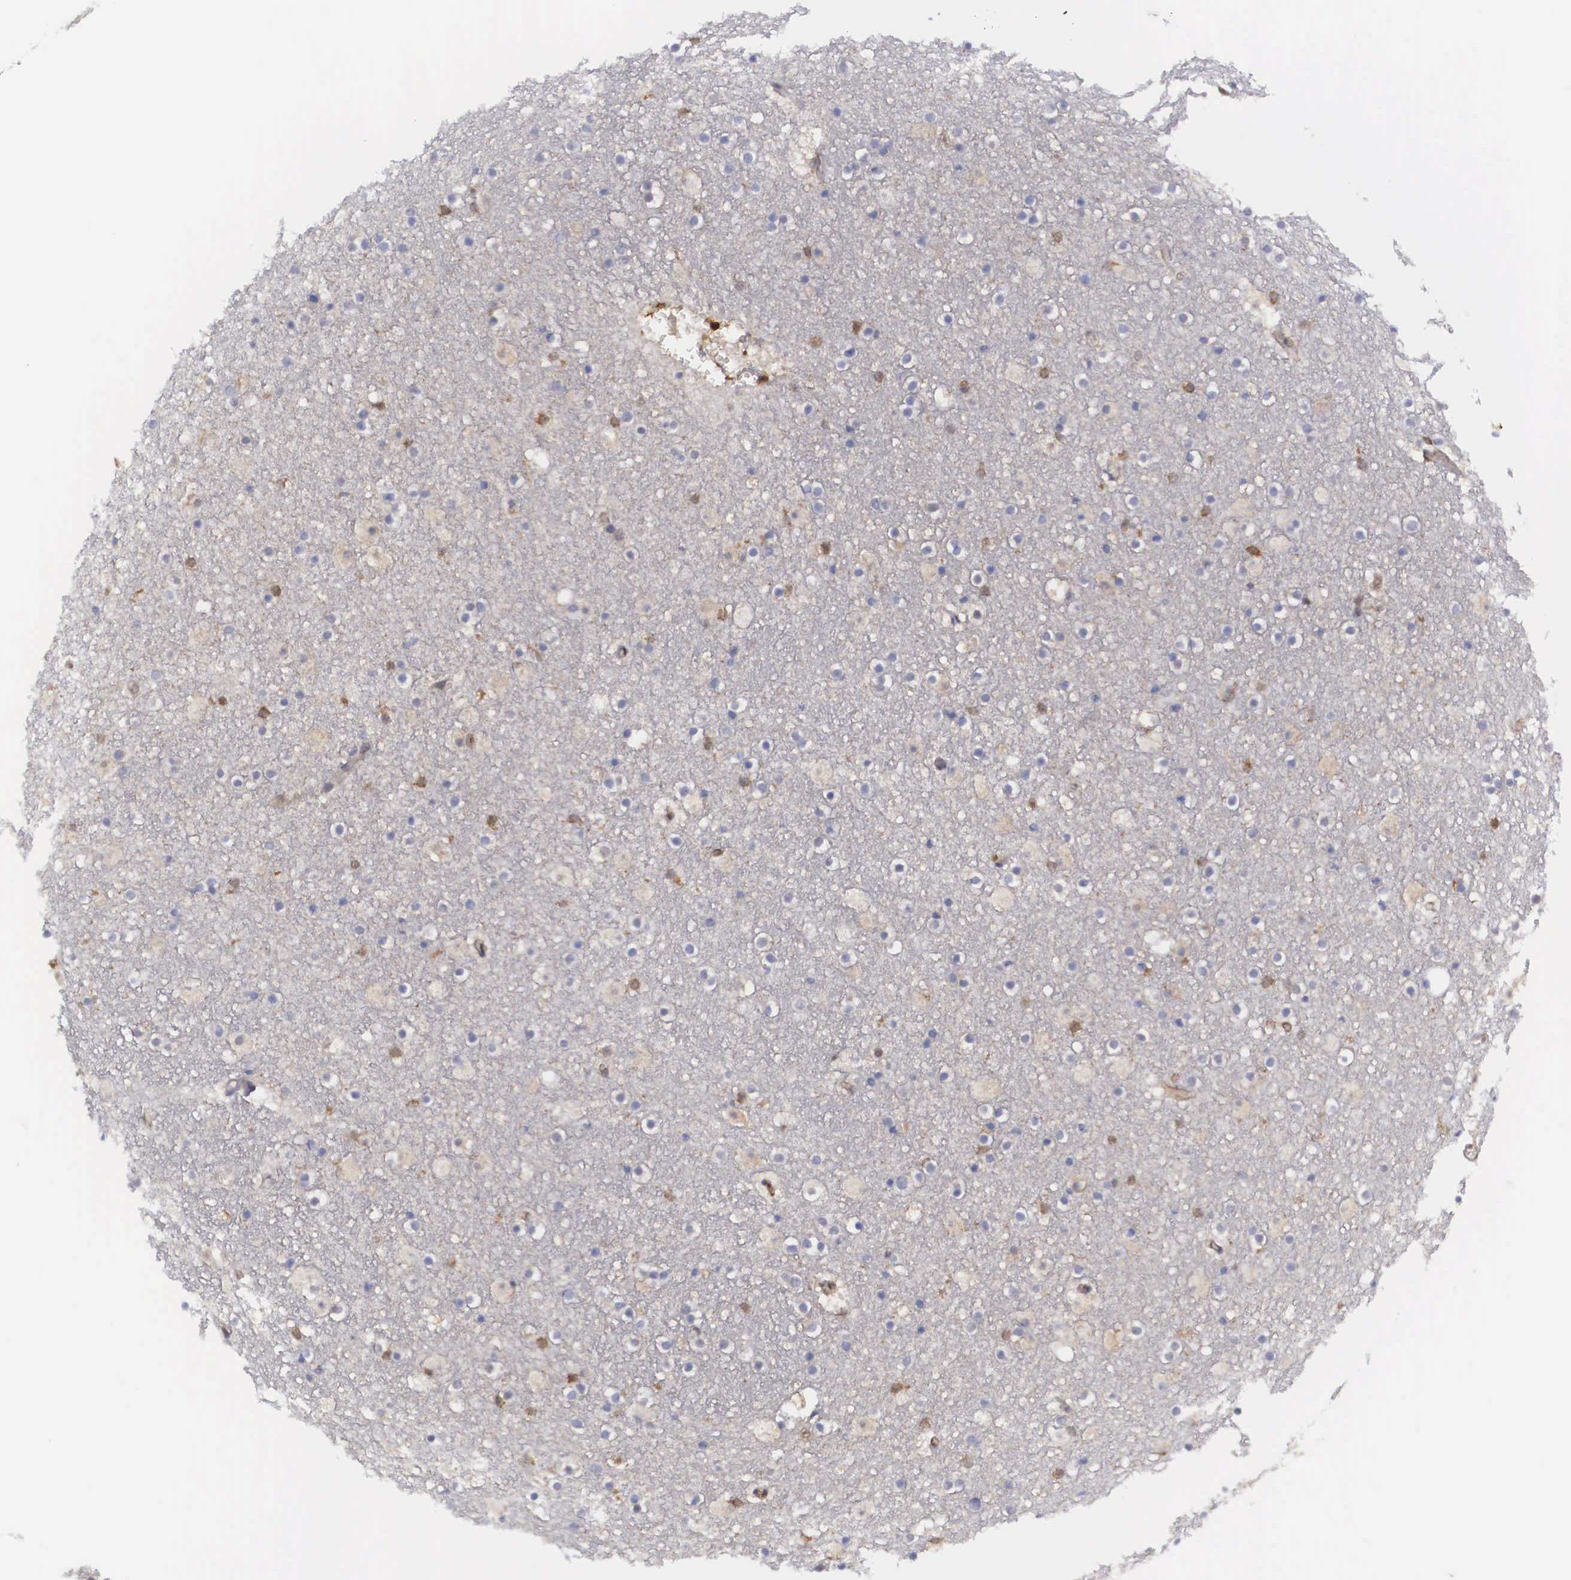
{"staining": {"intensity": "weak", "quantity": "<25%", "location": "cytoplasmic/membranous,nuclear"}, "tissue": "caudate", "cell_type": "Glial cells", "image_type": "normal", "snomed": [{"axis": "morphology", "description": "Normal tissue, NOS"}, {"axis": "topography", "description": "Lateral ventricle wall"}], "caption": "Caudate stained for a protein using IHC exhibits no positivity glial cells.", "gene": "ADSL", "patient": {"sex": "male", "age": 45}}